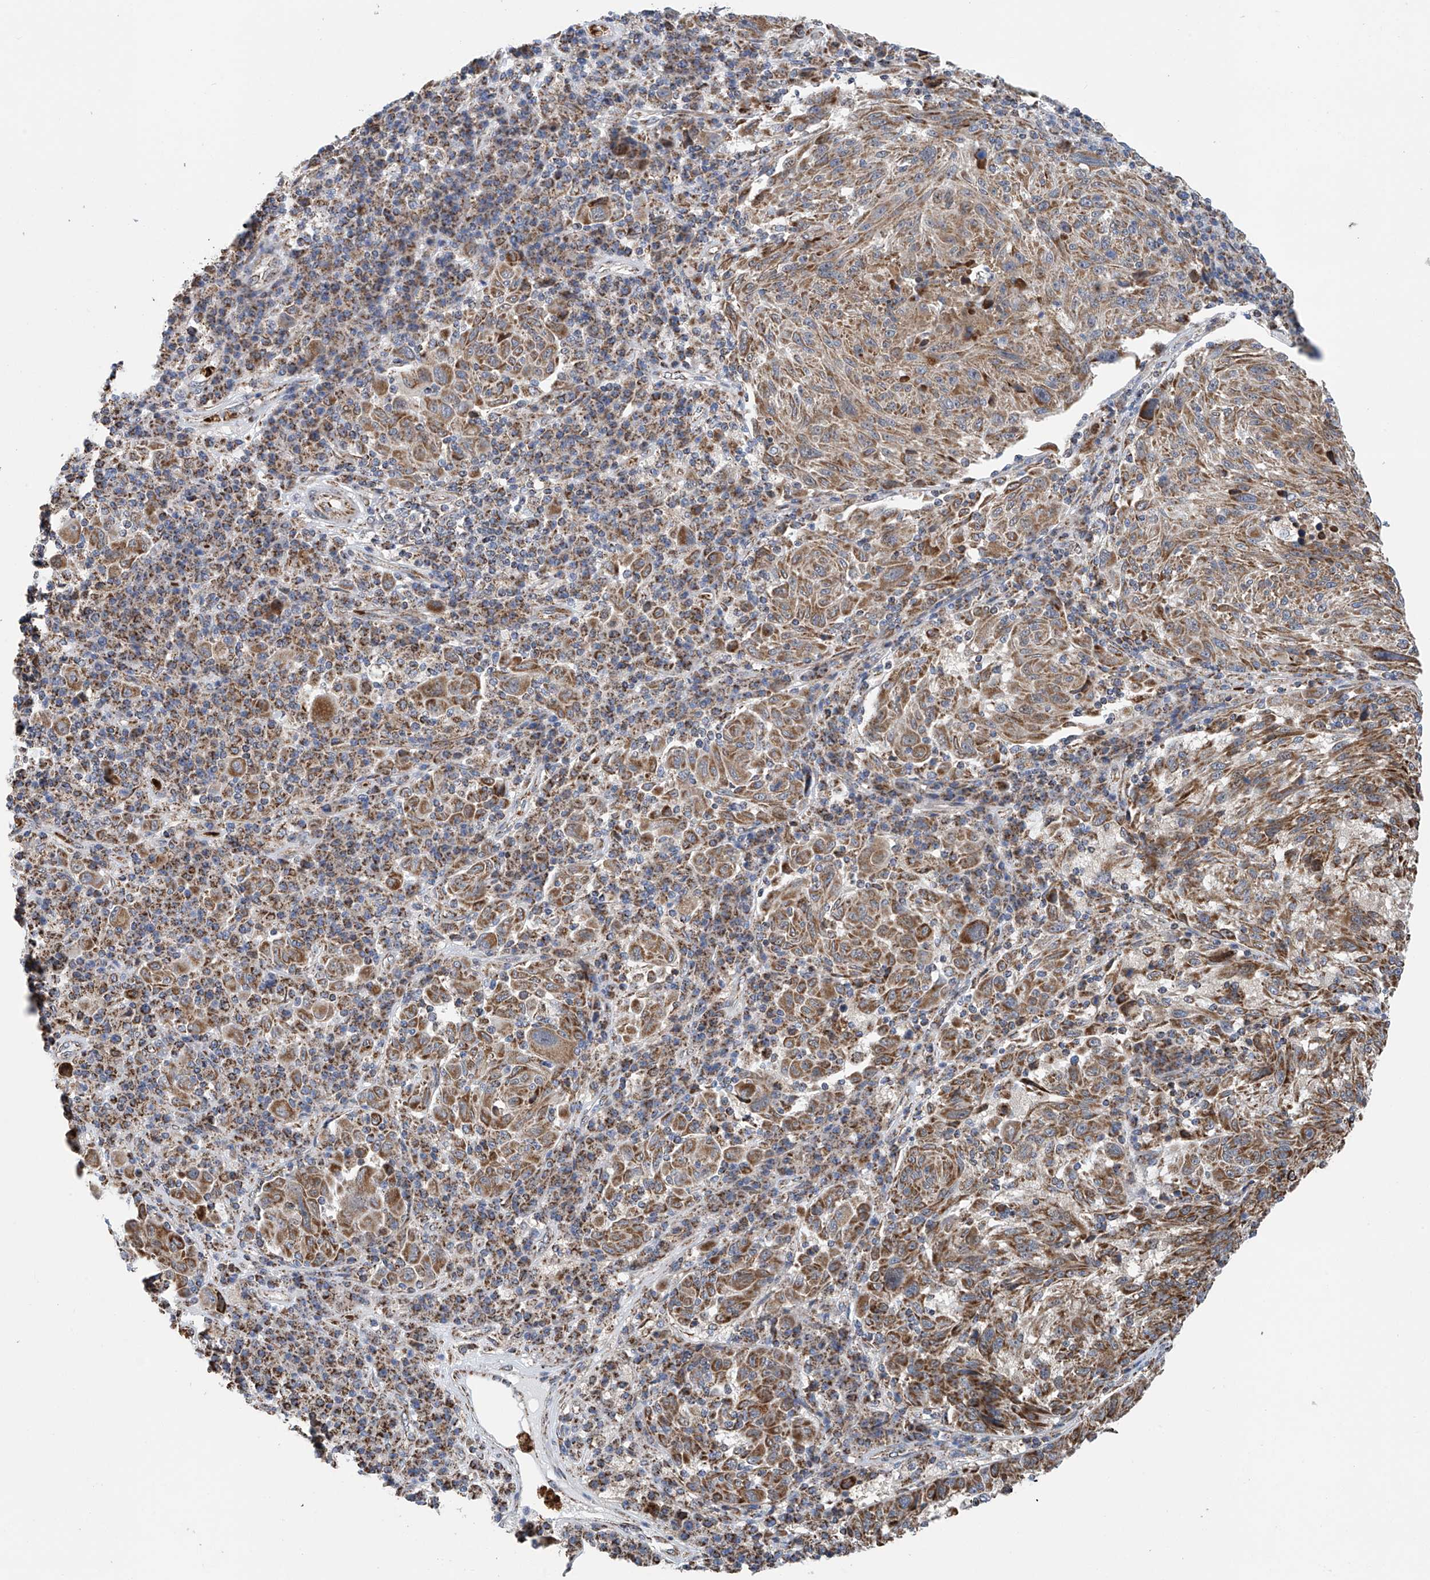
{"staining": {"intensity": "moderate", "quantity": ">75%", "location": "cytoplasmic/membranous"}, "tissue": "melanoma", "cell_type": "Tumor cells", "image_type": "cancer", "snomed": [{"axis": "morphology", "description": "Malignant melanoma, NOS"}, {"axis": "topography", "description": "Skin"}], "caption": "This photomicrograph displays IHC staining of malignant melanoma, with medium moderate cytoplasmic/membranous staining in approximately >75% of tumor cells.", "gene": "COMMD1", "patient": {"sex": "male", "age": 53}}